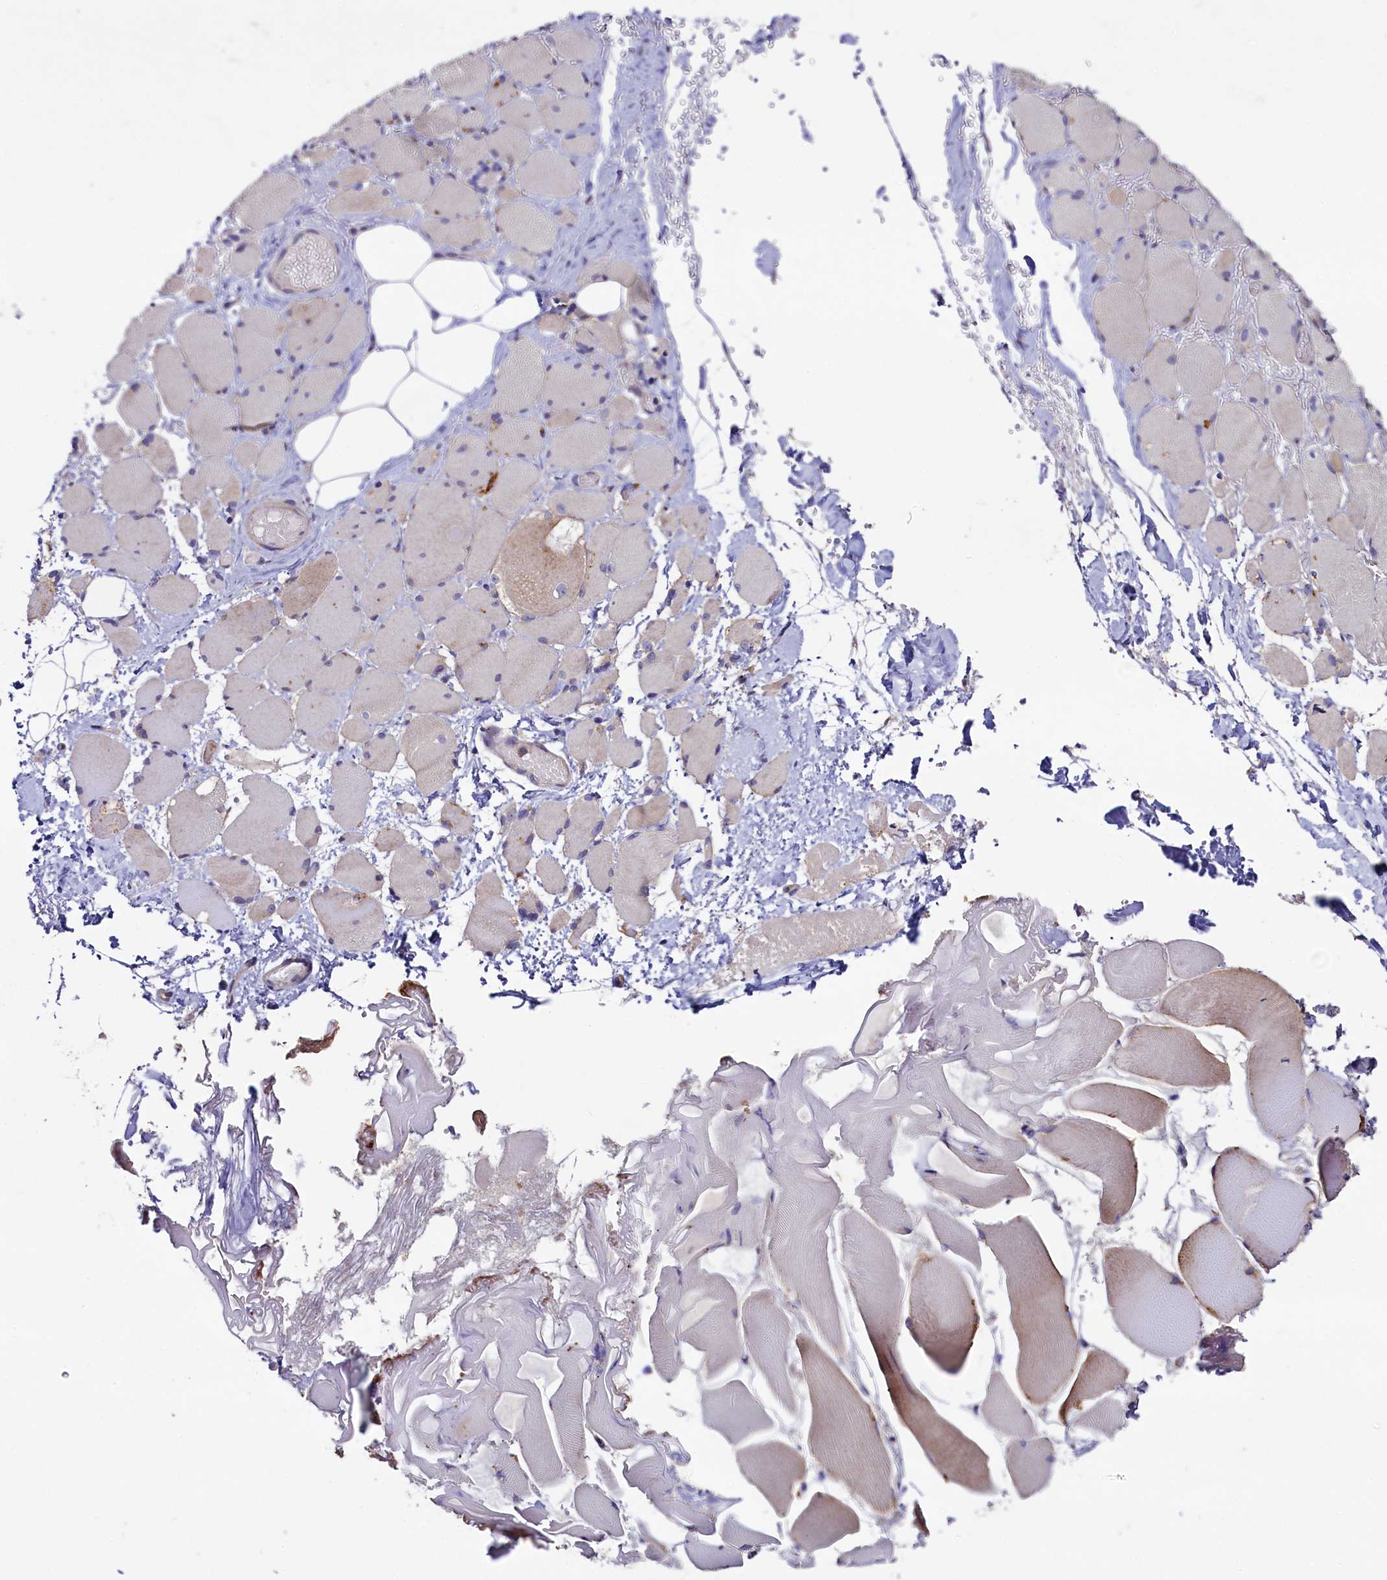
{"staining": {"intensity": "negative", "quantity": "none", "location": "none"}, "tissue": "skeletal muscle", "cell_type": "Myocytes", "image_type": "normal", "snomed": [{"axis": "morphology", "description": "Normal tissue, NOS"}, {"axis": "morphology", "description": "Basal cell carcinoma"}, {"axis": "topography", "description": "Skeletal muscle"}], "caption": "Human skeletal muscle stained for a protein using immunohistochemistry (IHC) demonstrates no staining in myocytes.", "gene": "ZSWIM1", "patient": {"sex": "female", "age": 64}}